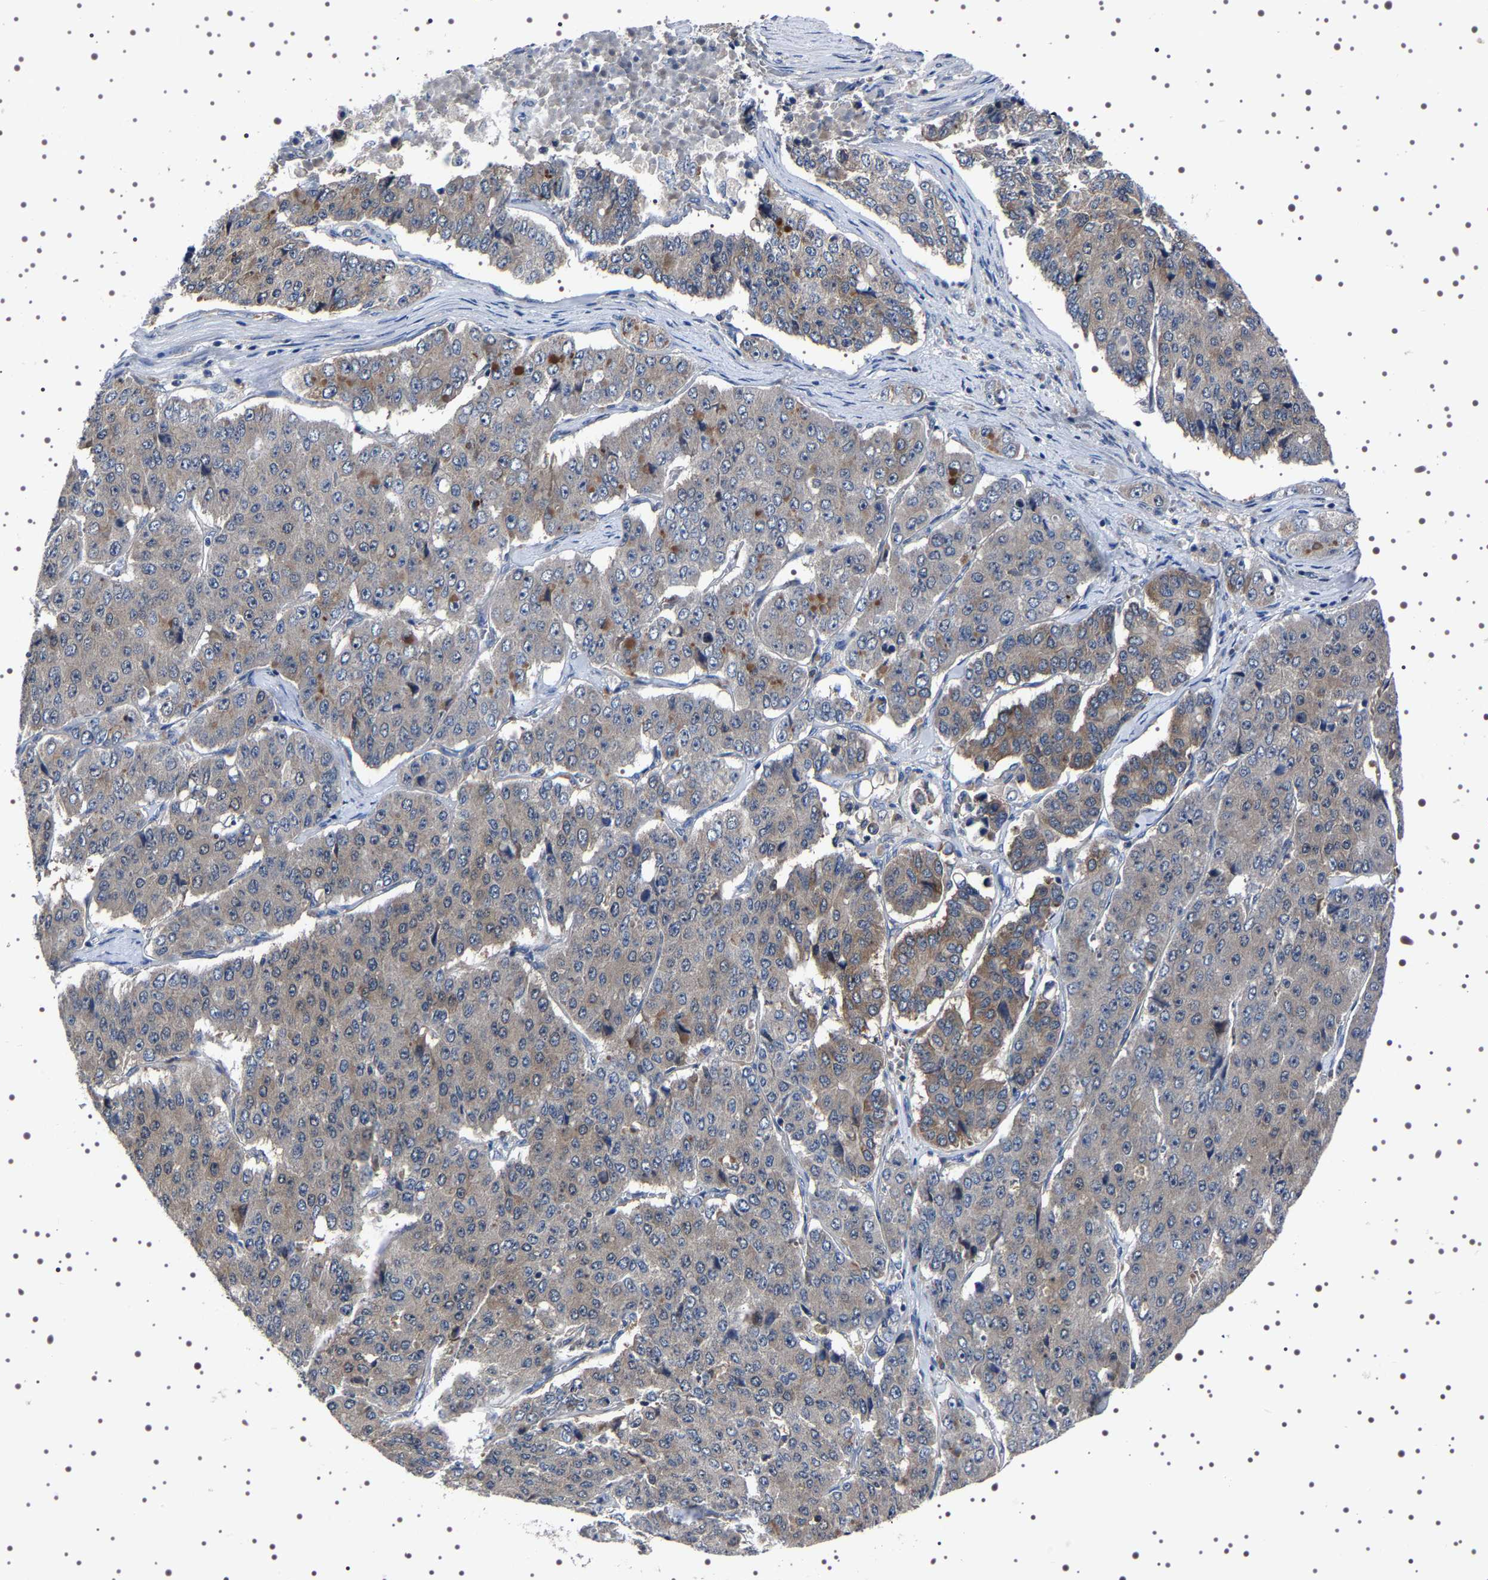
{"staining": {"intensity": "weak", "quantity": ">75%", "location": "cytoplasmic/membranous"}, "tissue": "pancreatic cancer", "cell_type": "Tumor cells", "image_type": "cancer", "snomed": [{"axis": "morphology", "description": "Adenocarcinoma, NOS"}, {"axis": "topography", "description": "Pancreas"}], "caption": "A brown stain shows weak cytoplasmic/membranous staining of a protein in pancreatic cancer tumor cells.", "gene": "TARBP1", "patient": {"sex": "male", "age": 50}}